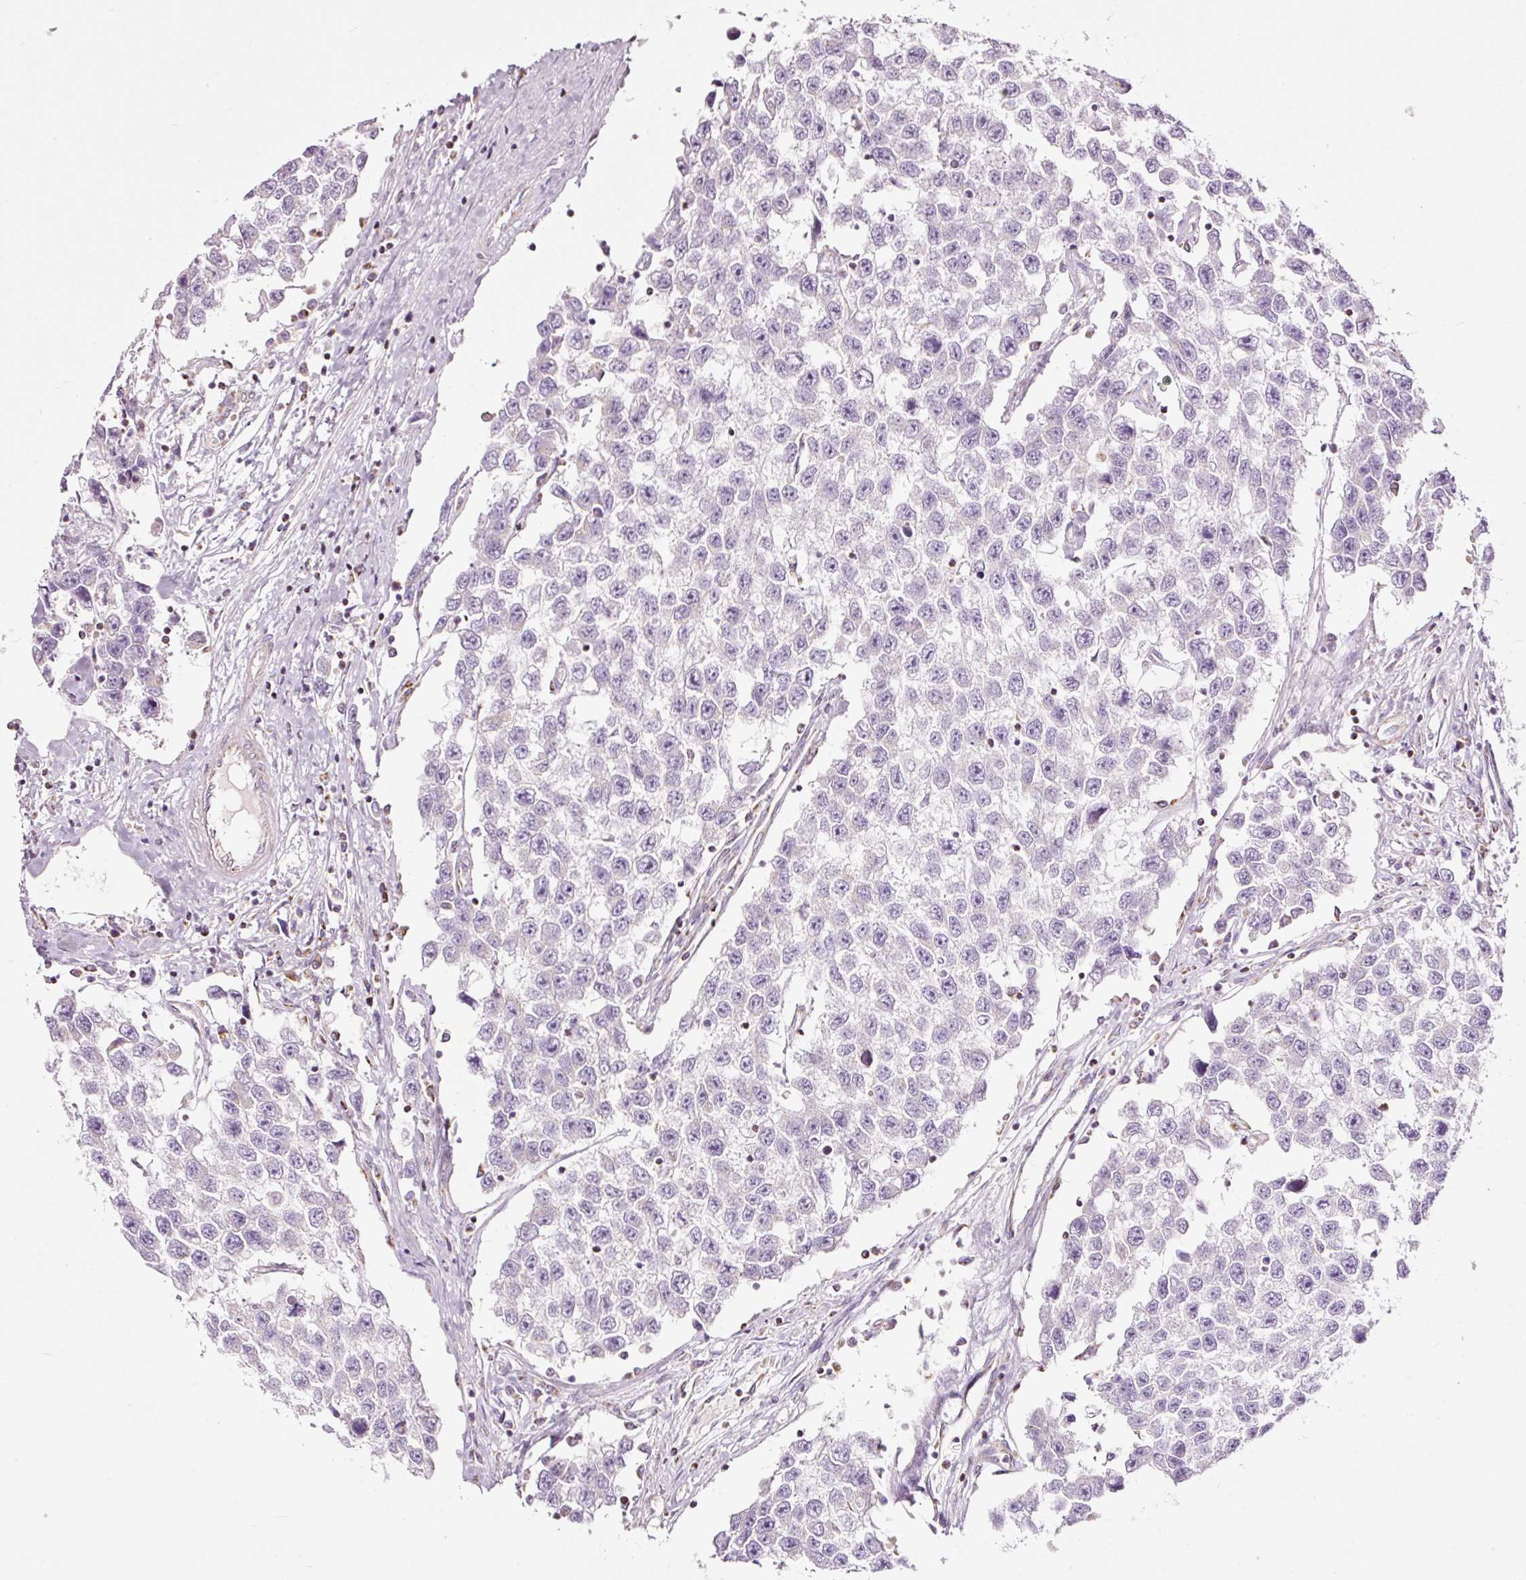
{"staining": {"intensity": "negative", "quantity": "none", "location": "none"}, "tissue": "testis cancer", "cell_type": "Tumor cells", "image_type": "cancer", "snomed": [{"axis": "morphology", "description": "Seminoma, NOS"}, {"axis": "topography", "description": "Testis"}], "caption": "Immunohistochemical staining of human seminoma (testis) reveals no significant positivity in tumor cells.", "gene": "SDHA", "patient": {"sex": "male", "age": 33}}